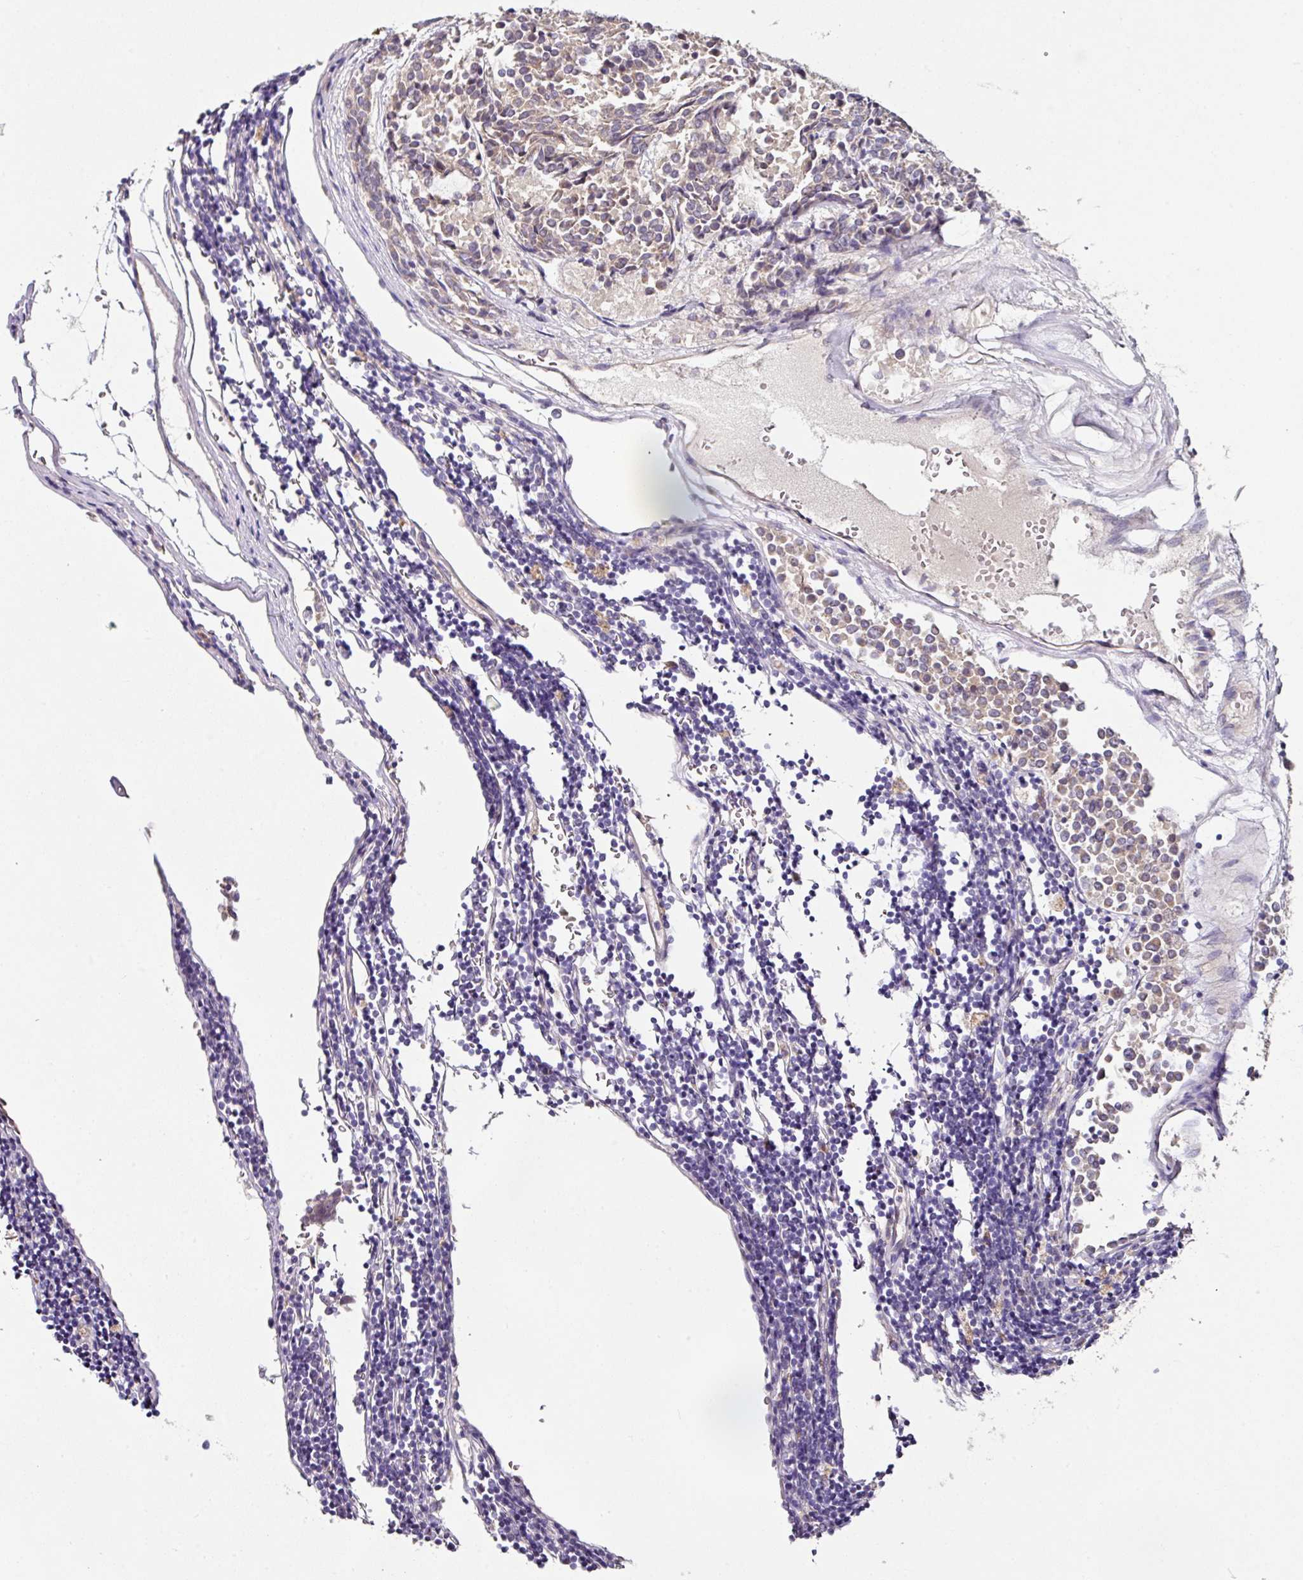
{"staining": {"intensity": "moderate", "quantity": "25%-75%", "location": "cytoplasmic/membranous"}, "tissue": "carcinoid", "cell_type": "Tumor cells", "image_type": "cancer", "snomed": [{"axis": "morphology", "description": "Carcinoid, malignant, NOS"}, {"axis": "topography", "description": "Pancreas"}], "caption": "Malignant carcinoid was stained to show a protein in brown. There is medium levels of moderate cytoplasmic/membranous positivity in approximately 25%-75% of tumor cells.", "gene": "SKIC2", "patient": {"sex": "female", "age": 54}}